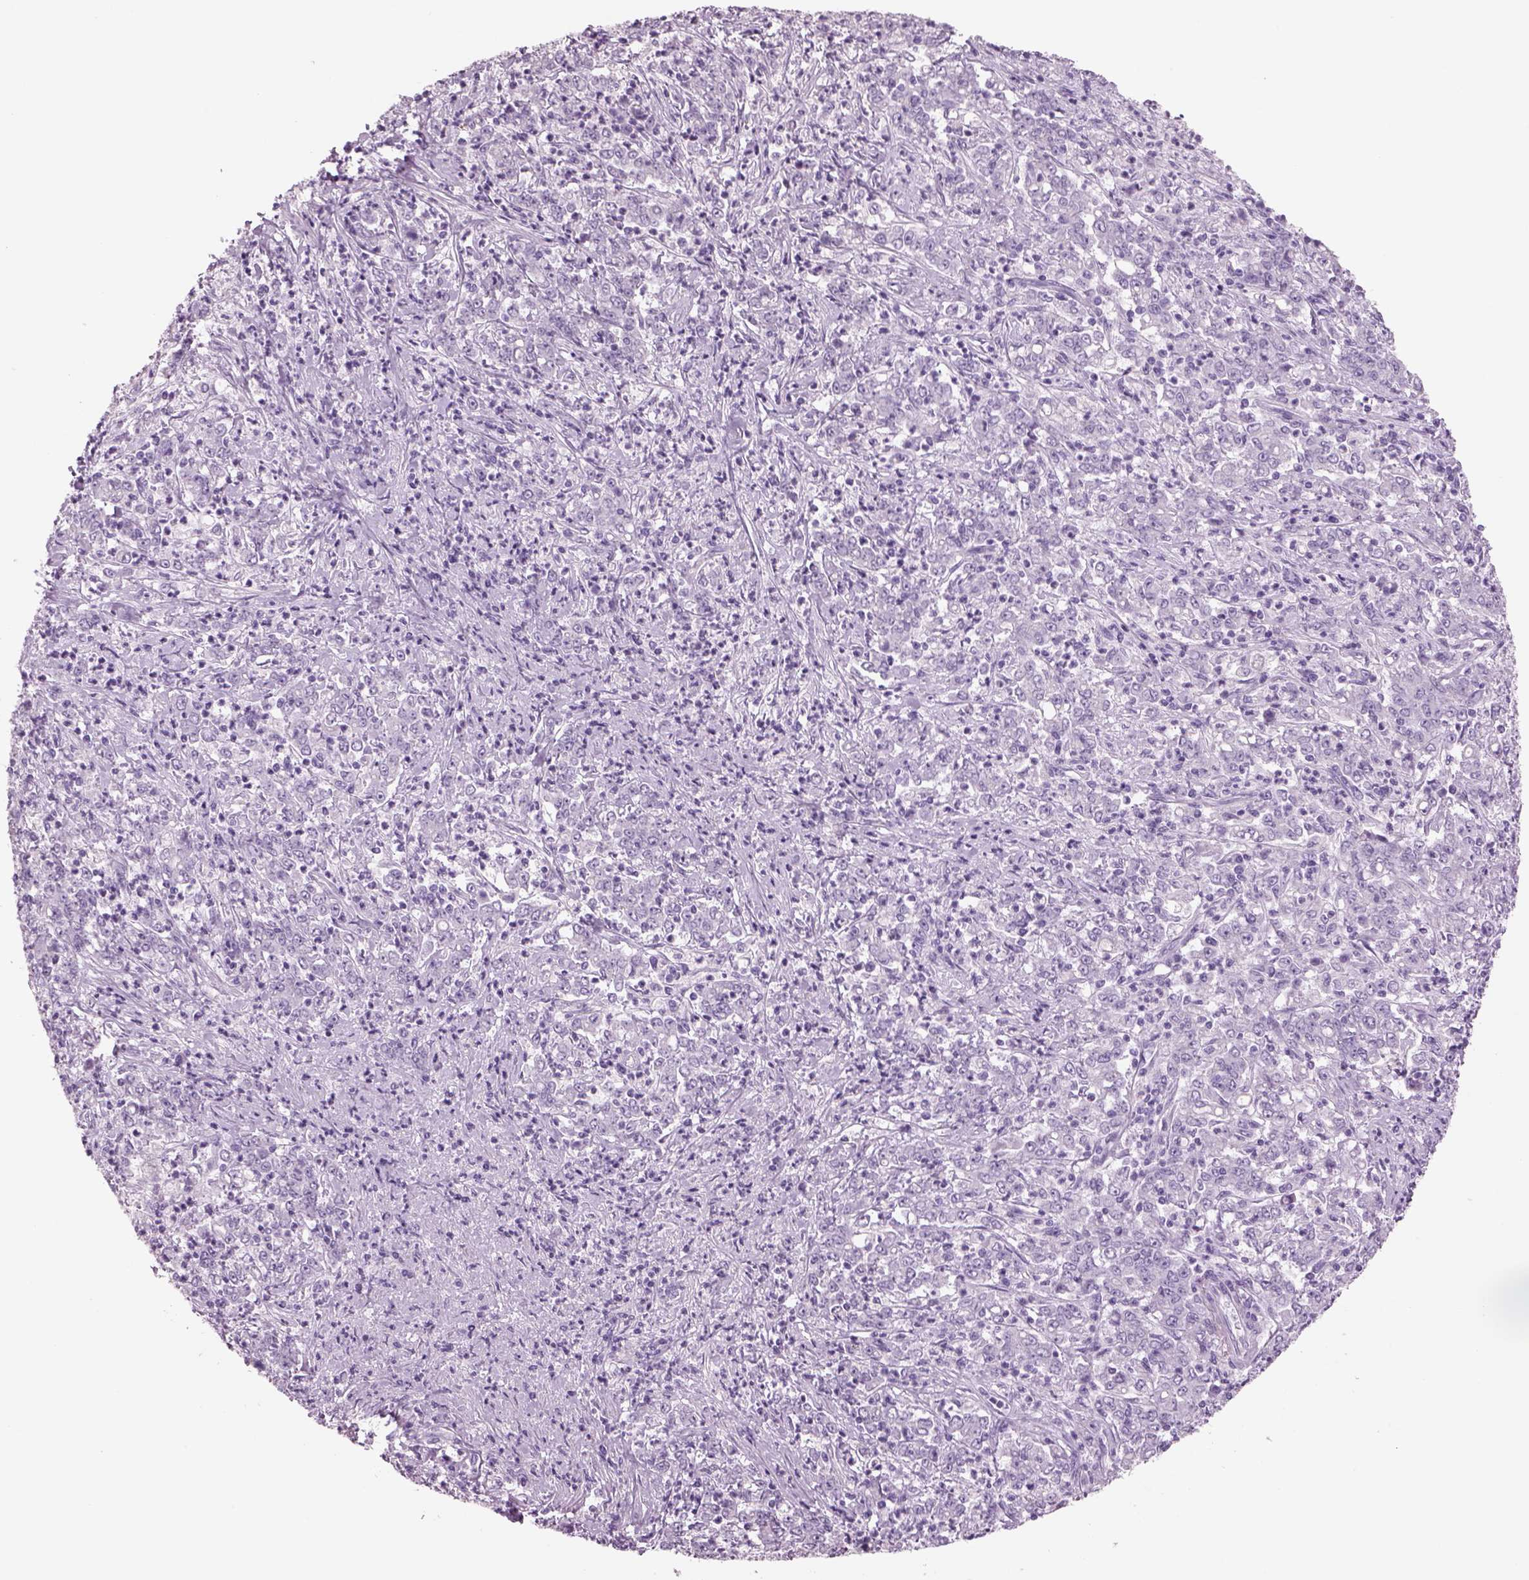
{"staining": {"intensity": "negative", "quantity": "none", "location": "none"}, "tissue": "stomach cancer", "cell_type": "Tumor cells", "image_type": "cancer", "snomed": [{"axis": "morphology", "description": "Adenocarcinoma, NOS"}, {"axis": "topography", "description": "Stomach, lower"}], "caption": "IHC histopathology image of stomach cancer (adenocarcinoma) stained for a protein (brown), which reveals no staining in tumor cells.", "gene": "RHO", "patient": {"sex": "female", "age": 71}}